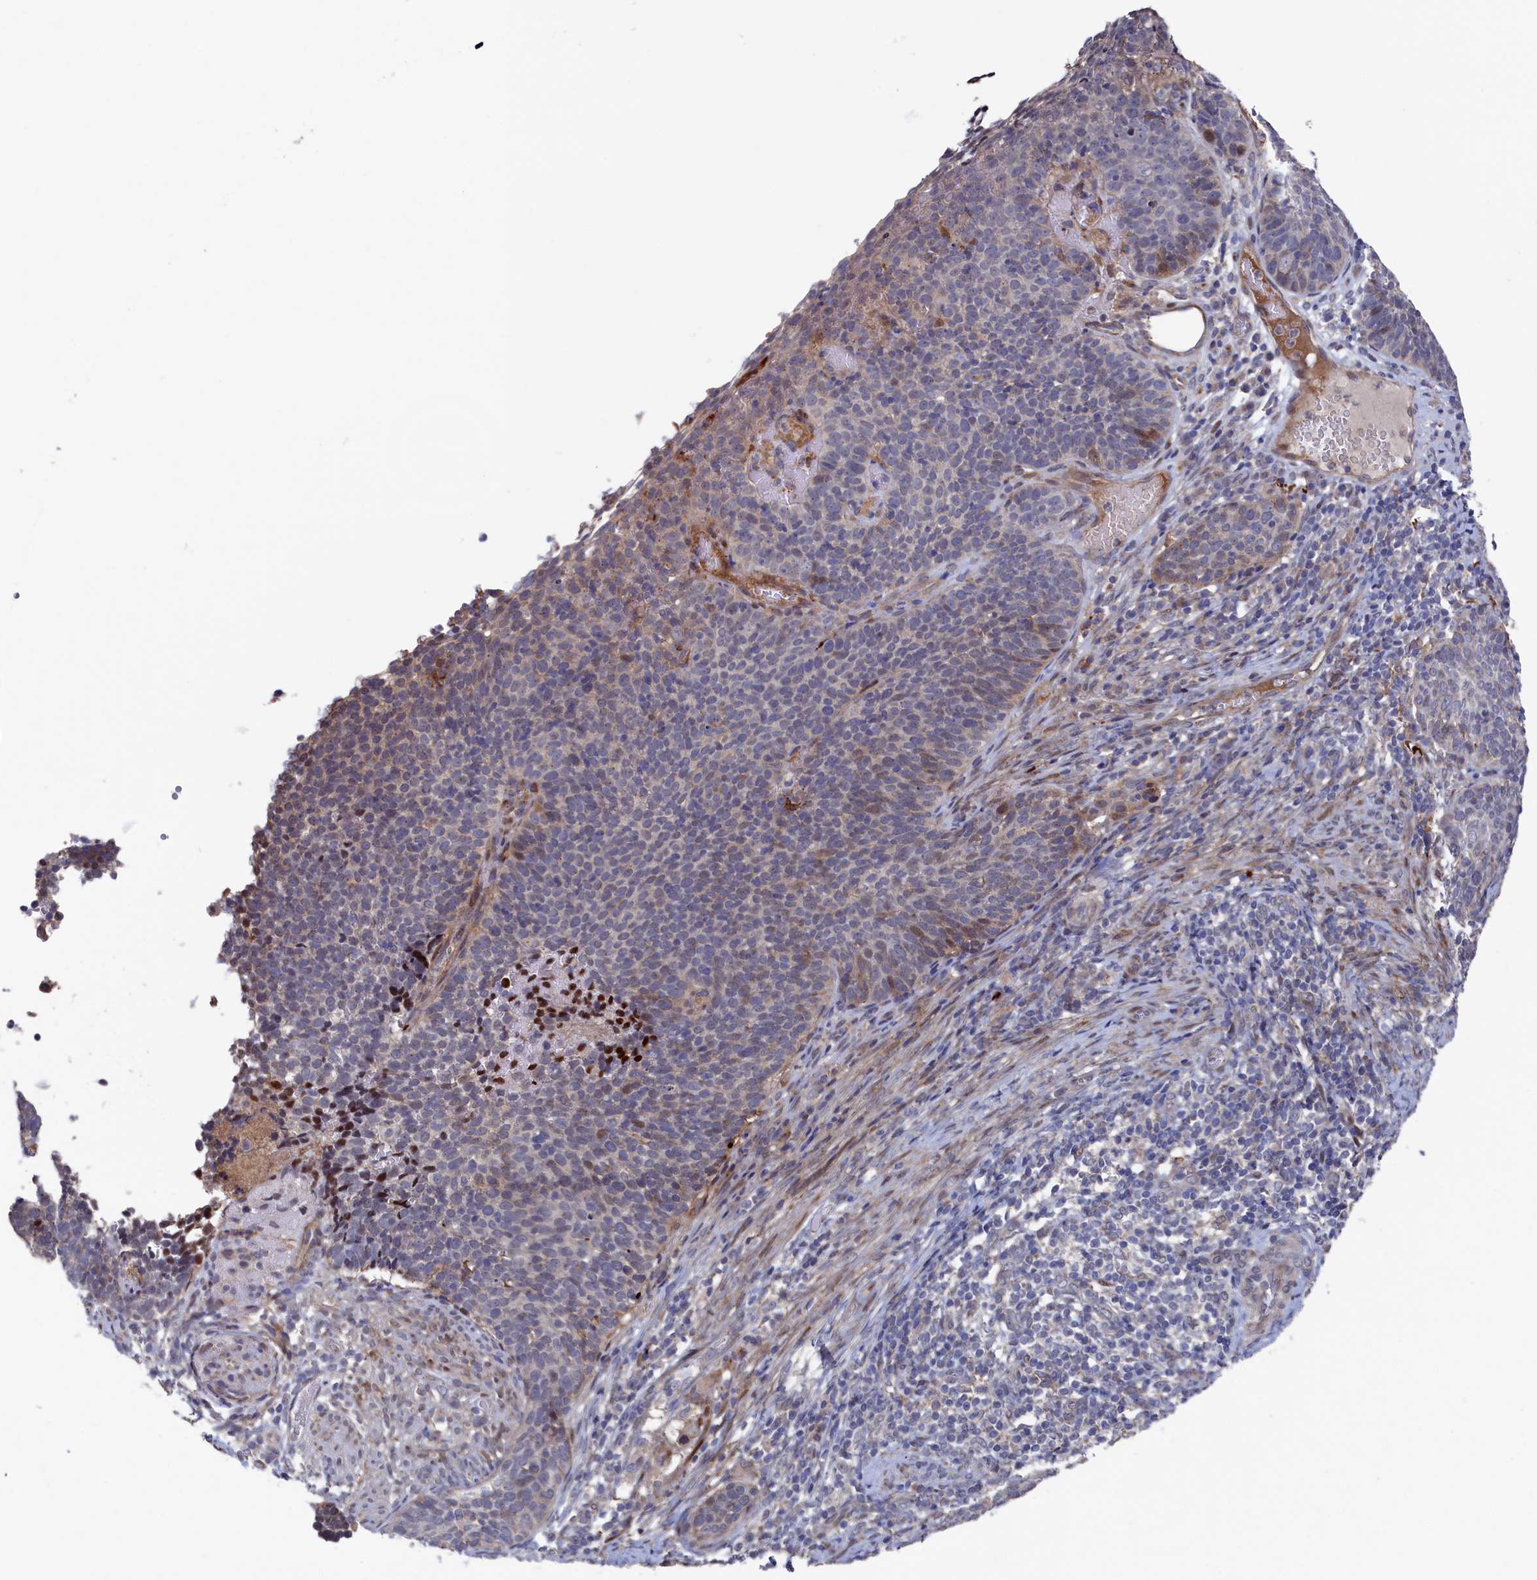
{"staining": {"intensity": "moderate", "quantity": "<25%", "location": "nuclear"}, "tissue": "cervical cancer", "cell_type": "Tumor cells", "image_type": "cancer", "snomed": [{"axis": "morphology", "description": "Normal tissue, NOS"}, {"axis": "morphology", "description": "Squamous cell carcinoma, NOS"}, {"axis": "topography", "description": "Cervix"}], "caption": "Protein positivity by immunohistochemistry (IHC) exhibits moderate nuclear staining in approximately <25% of tumor cells in squamous cell carcinoma (cervical). The staining was performed using DAB (3,3'-diaminobenzidine), with brown indicating positive protein expression. Nuclei are stained blue with hematoxylin.", "gene": "ZNF891", "patient": {"sex": "female", "age": 39}}